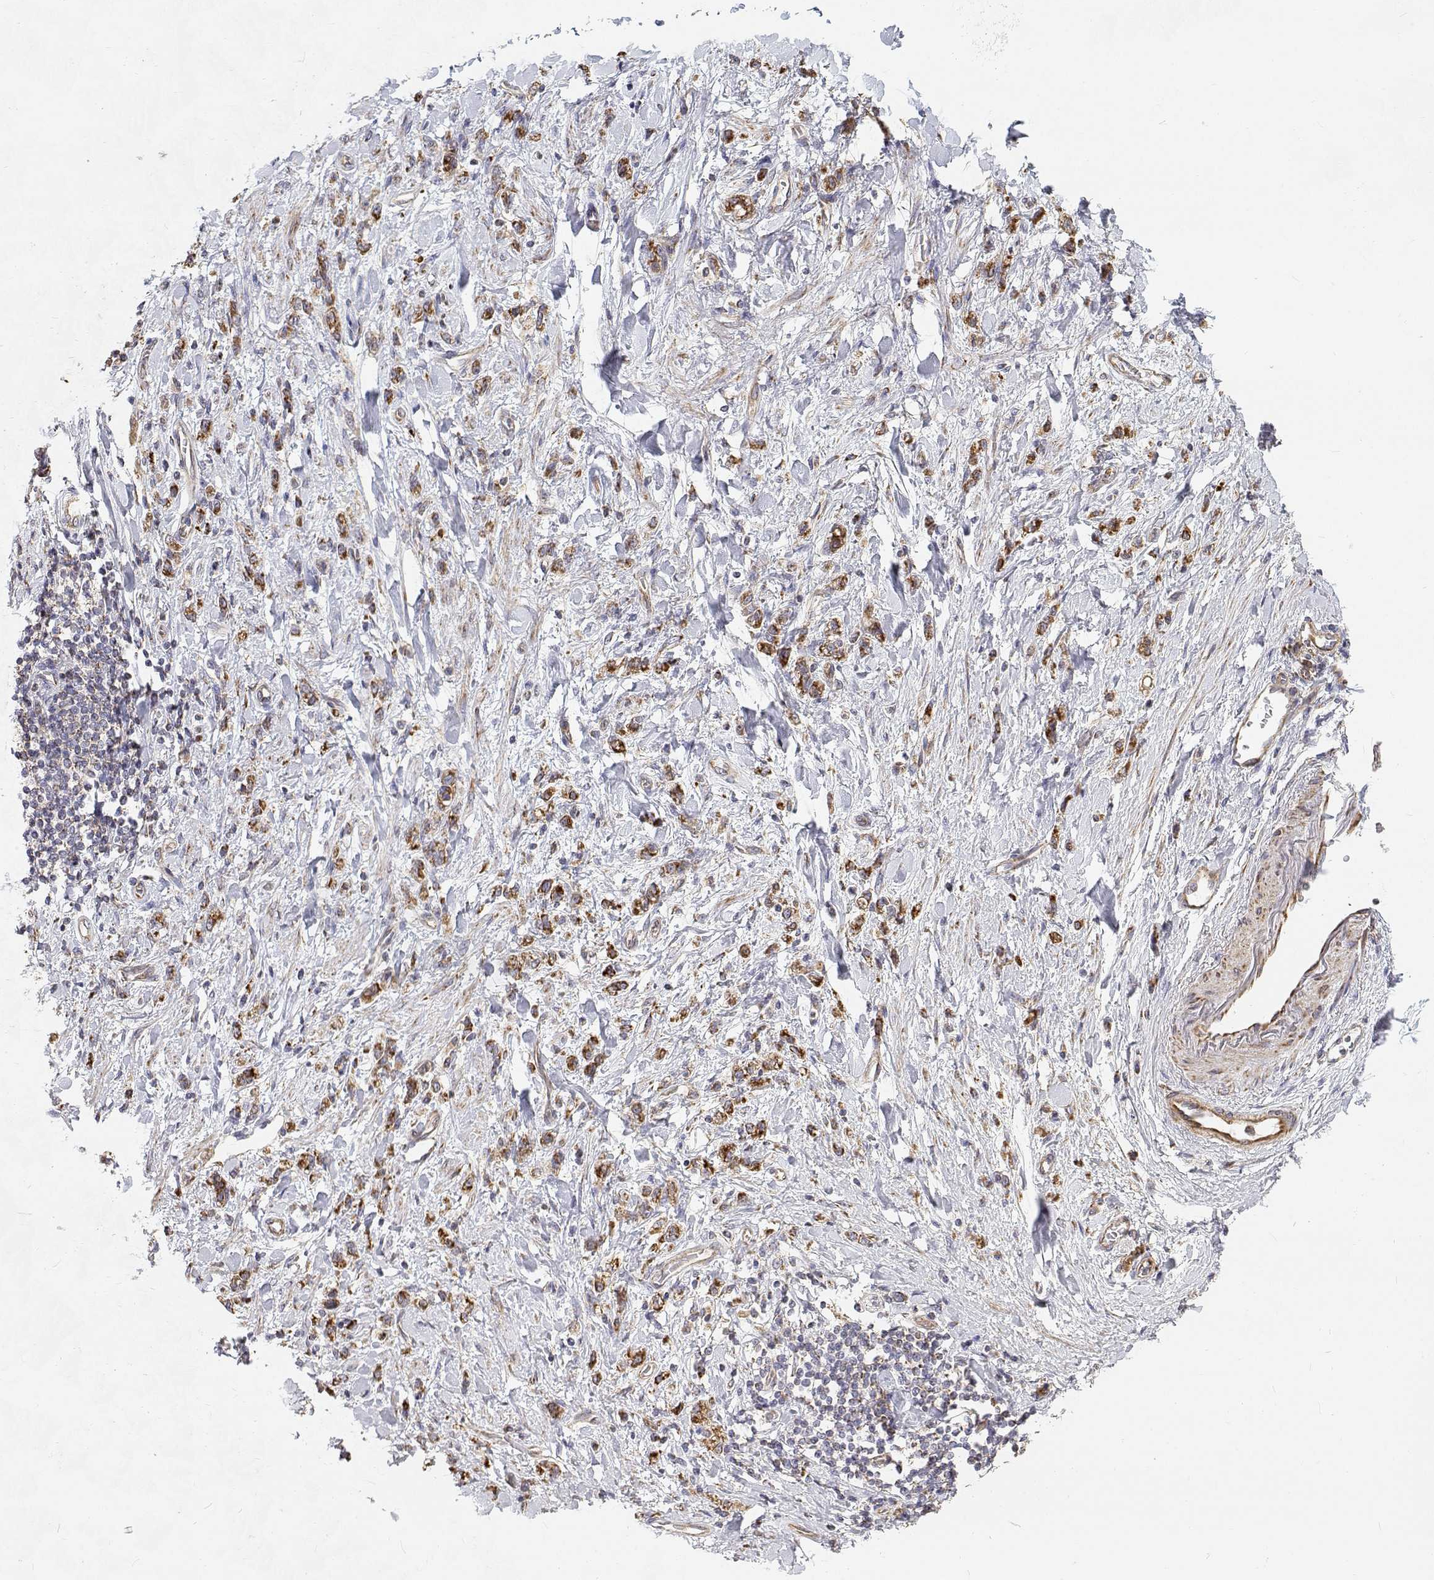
{"staining": {"intensity": "strong", "quantity": ">75%", "location": "cytoplasmic/membranous"}, "tissue": "stomach cancer", "cell_type": "Tumor cells", "image_type": "cancer", "snomed": [{"axis": "morphology", "description": "Adenocarcinoma, NOS"}, {"axis": "topography", "description": "Stomach"}], "caption": "Immunohistochemical staining of adenocarcinoma (stomach) displays strong cytoplasmic/membranous protein positivity in about >75% of tumor cells.", "gene": "SPICE1", "patient": {"sex": "male", "age": 77}}